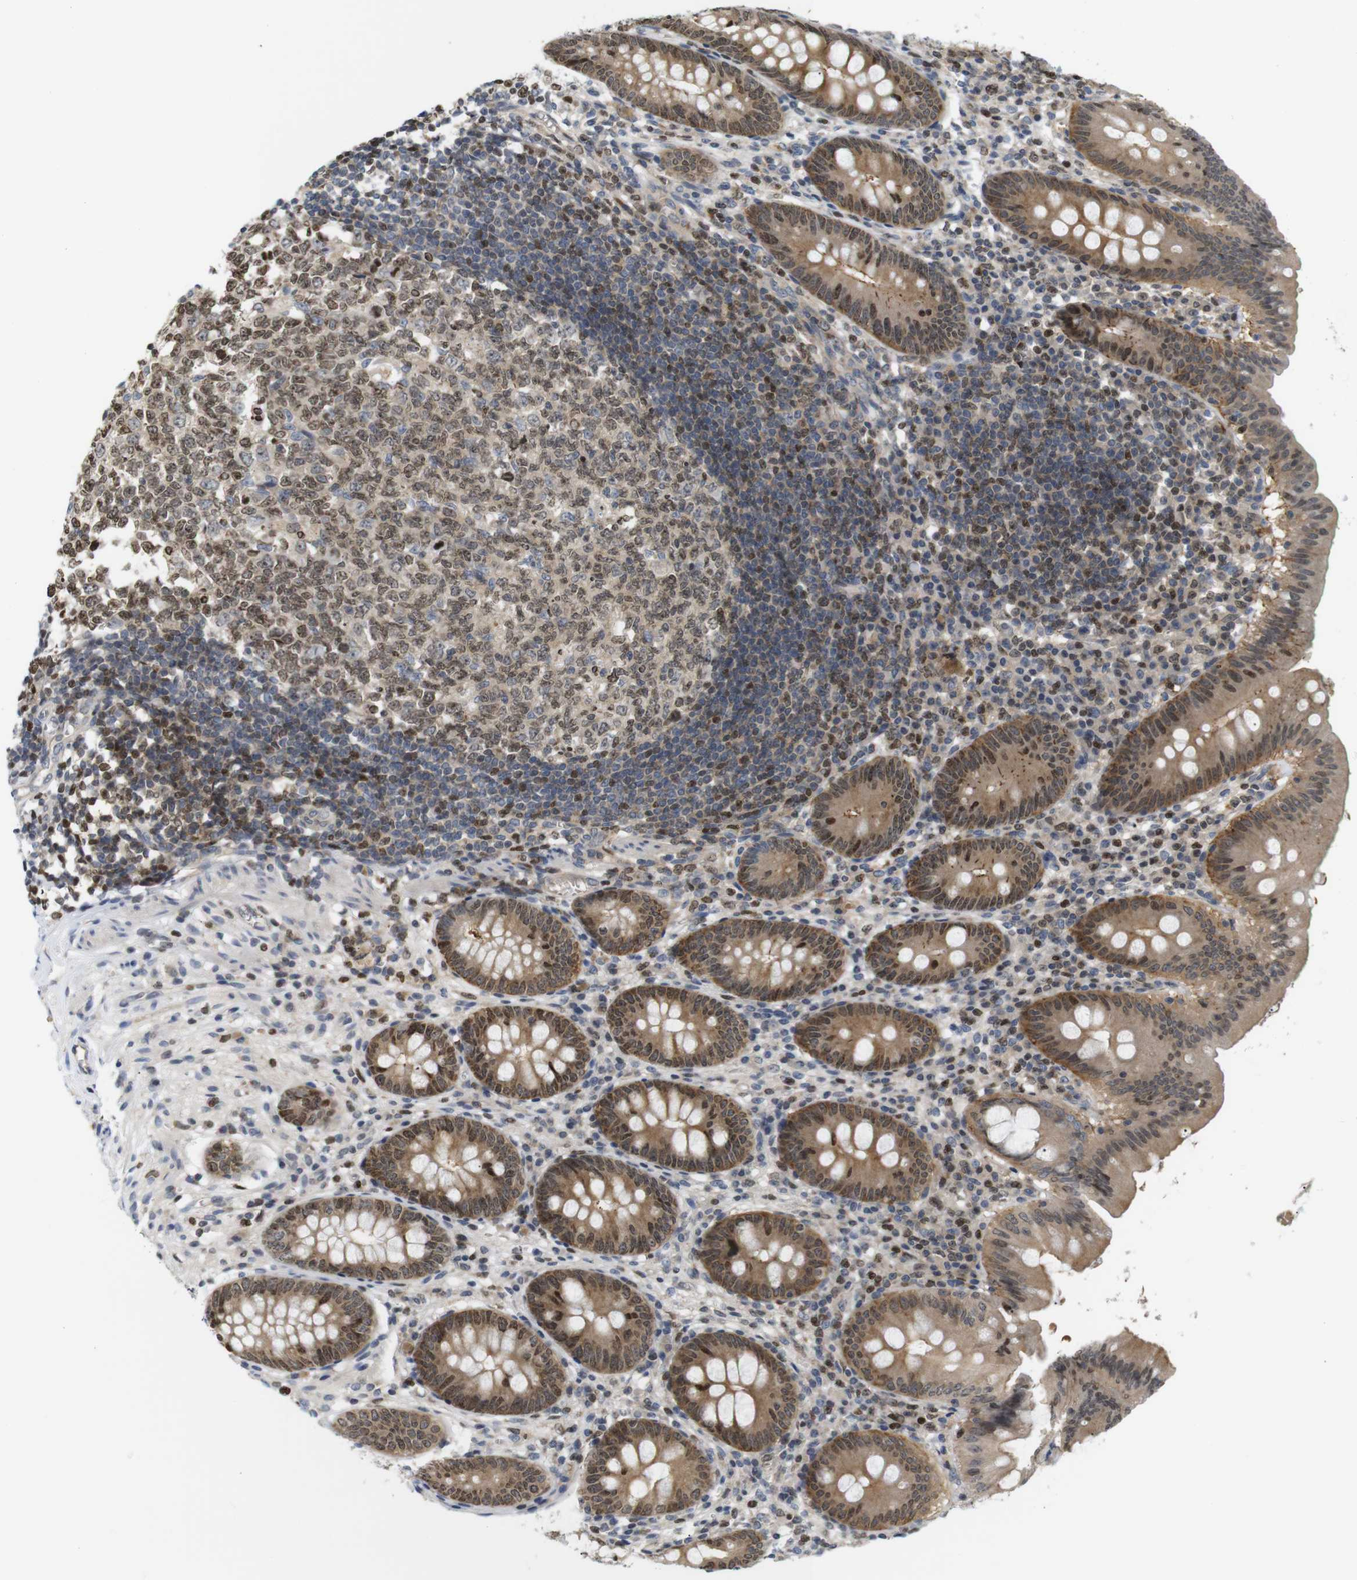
{"staining": {"intensity": "moderate", "quantity": ">75%", "location": "cytoplasmic/membranous,nuclear"}, "tissue": "appendix", "cell_type": "Glandular cells", "image_type": "normal", "snomed": [{"axis": "morphology", "description": "Normal tissue, NOS"}, {"axis": "topography", "description": "Appendix"}], "caption": "A histopathology image of human appendix stained for a protein displays moderate cytoplasmic/membranous,nuclear brown staining in glandular cells. The protein of interest is shown in brown color, while the nuclei are stained blue.", "gene": "MBD1", "patient": {"sex": "male", "age": 56}}